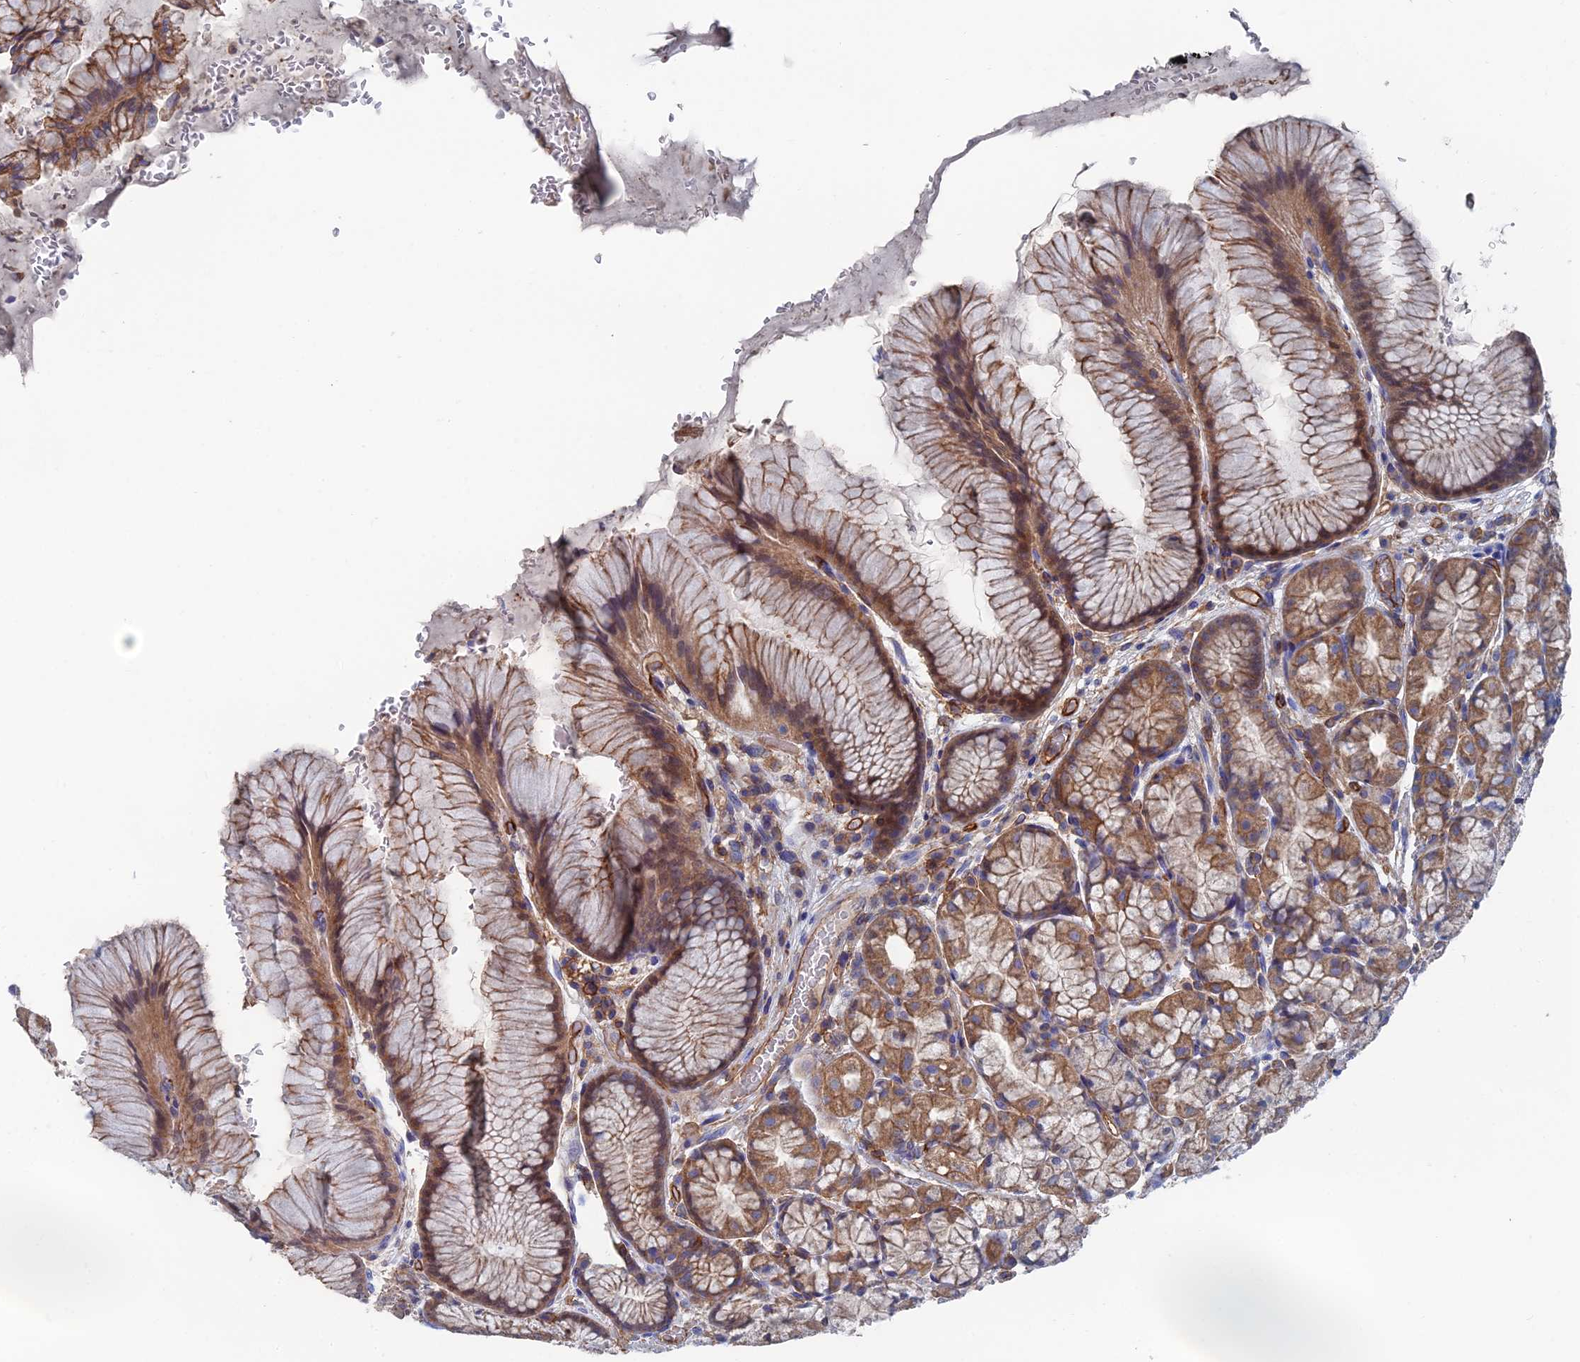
{"staining": {"intensity": "moderate", "quantity": ">75%", "location": "cytoplasmic/membranous,nuclear"}, "tissue": "stomach", "cell_type": "Glandular cells", "image_type": "normal", "snomed": [{"axis": "morphology", "description": "Normal tissue, NOS"}, {"axis": "topography", "description": "Stomach"}], "caption": "Immunohistochemistry (IHC) micrograph of unremarkable stomach: human stomach stained using IHC shows medium levels of moderate protein expression localized specifically in the cytoplasmic/membranous,nuclear of glandular cells, appearing as a cytoplasmic/membranous,nuclear brown color.", "gene": "SNX11", "patient": {"sex": "male", "age": 63}}